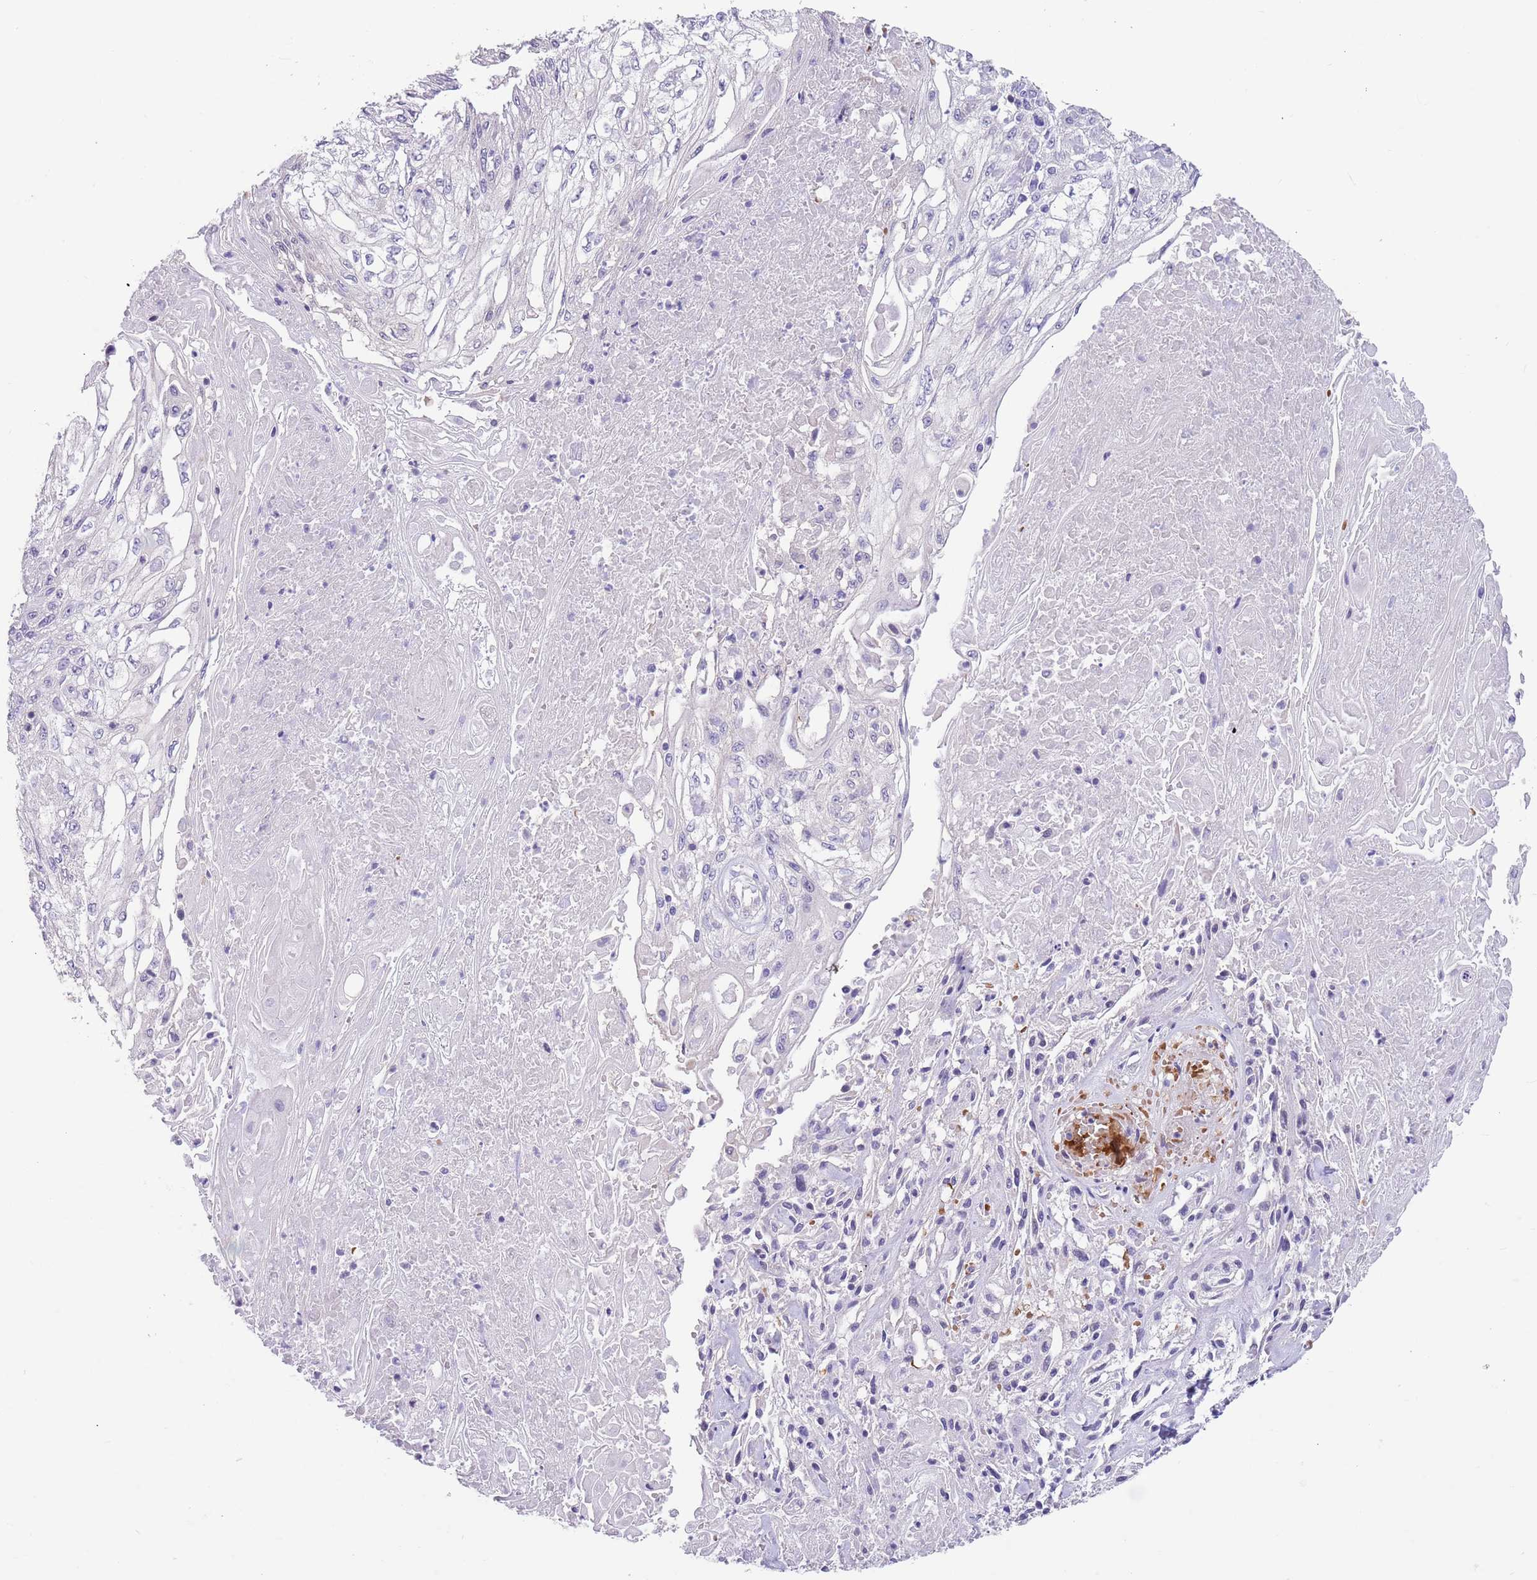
{"staining": {"intensity": "negative", "quantity": "none", "location": "none"}, "tissue": "skin cancer", "cell_type": "Tumor cells", "image_type": "cancer", "snomed": [{"axis": "morphology", "description": "Squamous cell carcinoma, NOS"}, {"axis": "morphology", "description": "Squamous cell carcinoma, metastatic, NOS"}, {"axis": "topography", "description": "Skin"}, {"axis": "topography", "description": "Lymph node"}], "caption": "The IHC histopathology image has no significant expression in tumor cells of squamous cell carcinoma (skin) tissue.", "gene": "ZNF14", "patient": {"sex": "male", "age": 75}}